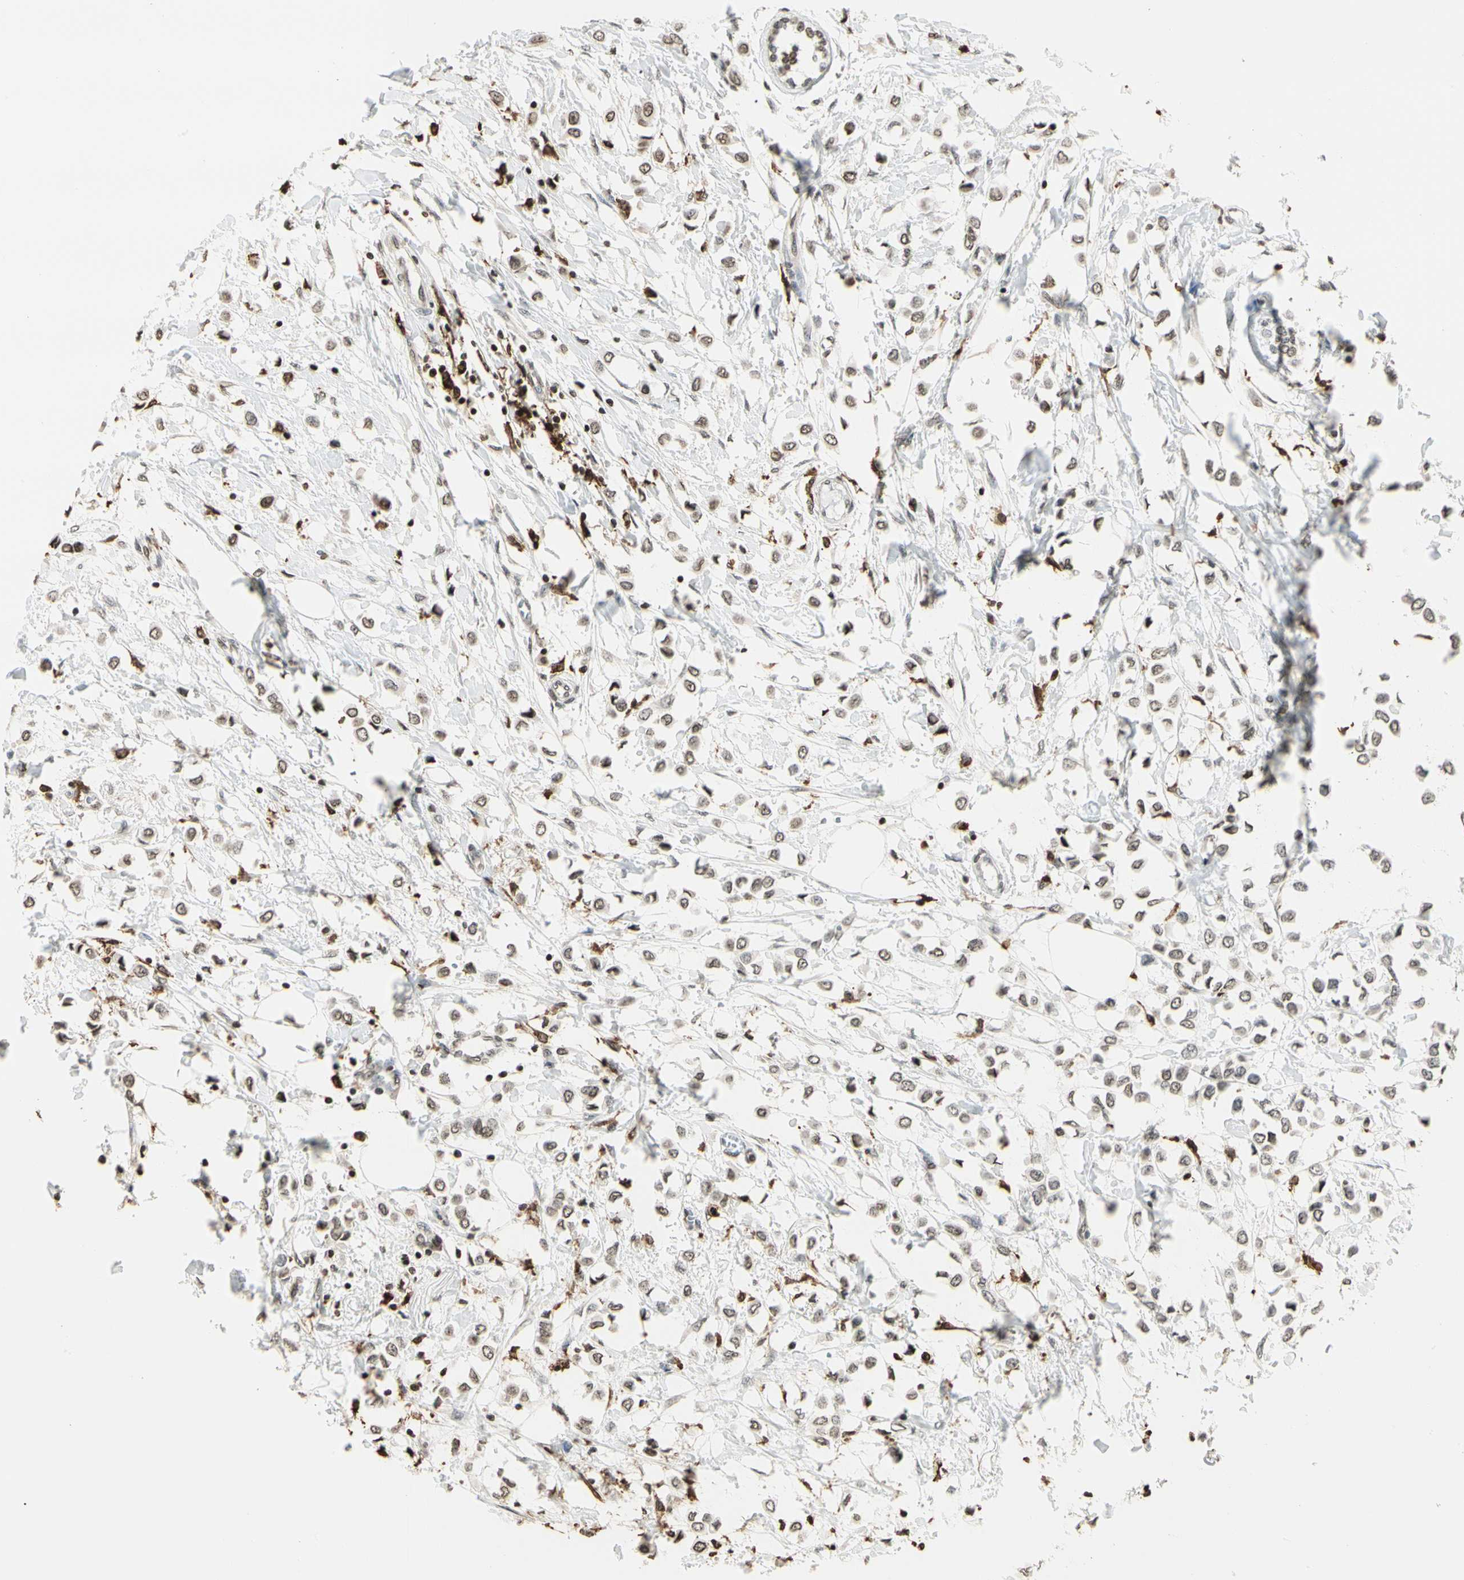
{"staining": {"intensity": "weak", "quantity": ">75%", "location": "nuclear"}, "tissue": "breast cancer", "cell_type": "Tumor cells", "image_type": "cancer", "snomed": [{"axis": "morphology", "description": "Lobular carcinoma"}, {"axis": "topography", "description": "Breast"}], "caption": "Approximately >75% of tumor cells in lobular carcinoma (breast) demonstrate weak nuclear protein staining as visualized by brown immunohistochemical staining.", "gene": "FER", "patient": {"sex": "female", "age": 51}}